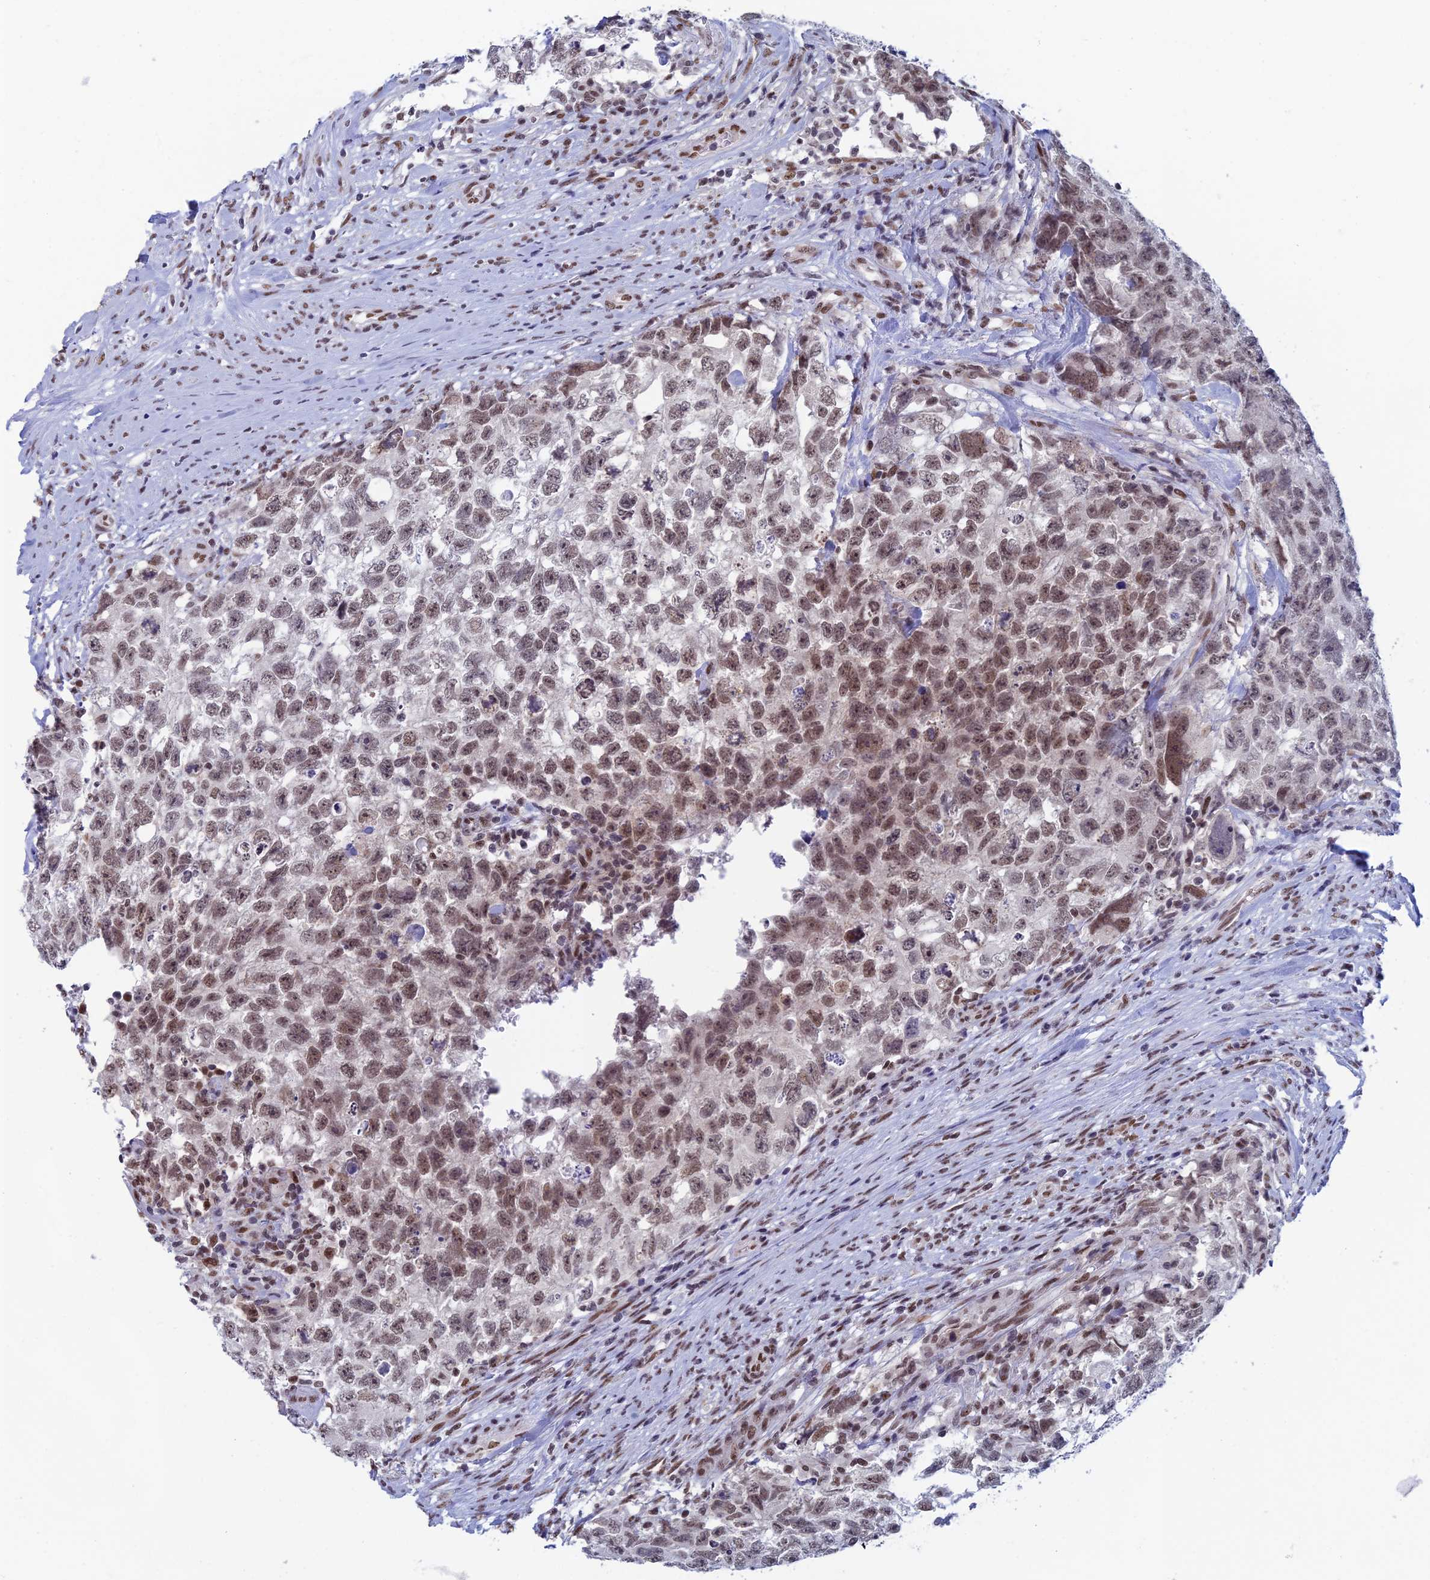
{"staining": {"intensity": "moderate", "quantity": "25%-75%", "location": "nuclear"}, "tissue": "testis cancer", "cell_type": "Tumor cells", "image_type": "cancer", "snomed": [{"axis": "morphology", "description": "Seminoma, NOS"}, {"axis": "morphology", "description": "Carcinoma, Embryonal, NOS"}, {"axis": "topography", "description": "Testis"}], "caption": "Human testis embryonal carcinoma stained with a brown dye demonstrates moderate nuclear positive staining in approximately 25%-75% of tumor cells.", "gene": "NABP2", "patient": {"sex": "male", "age": 29}}